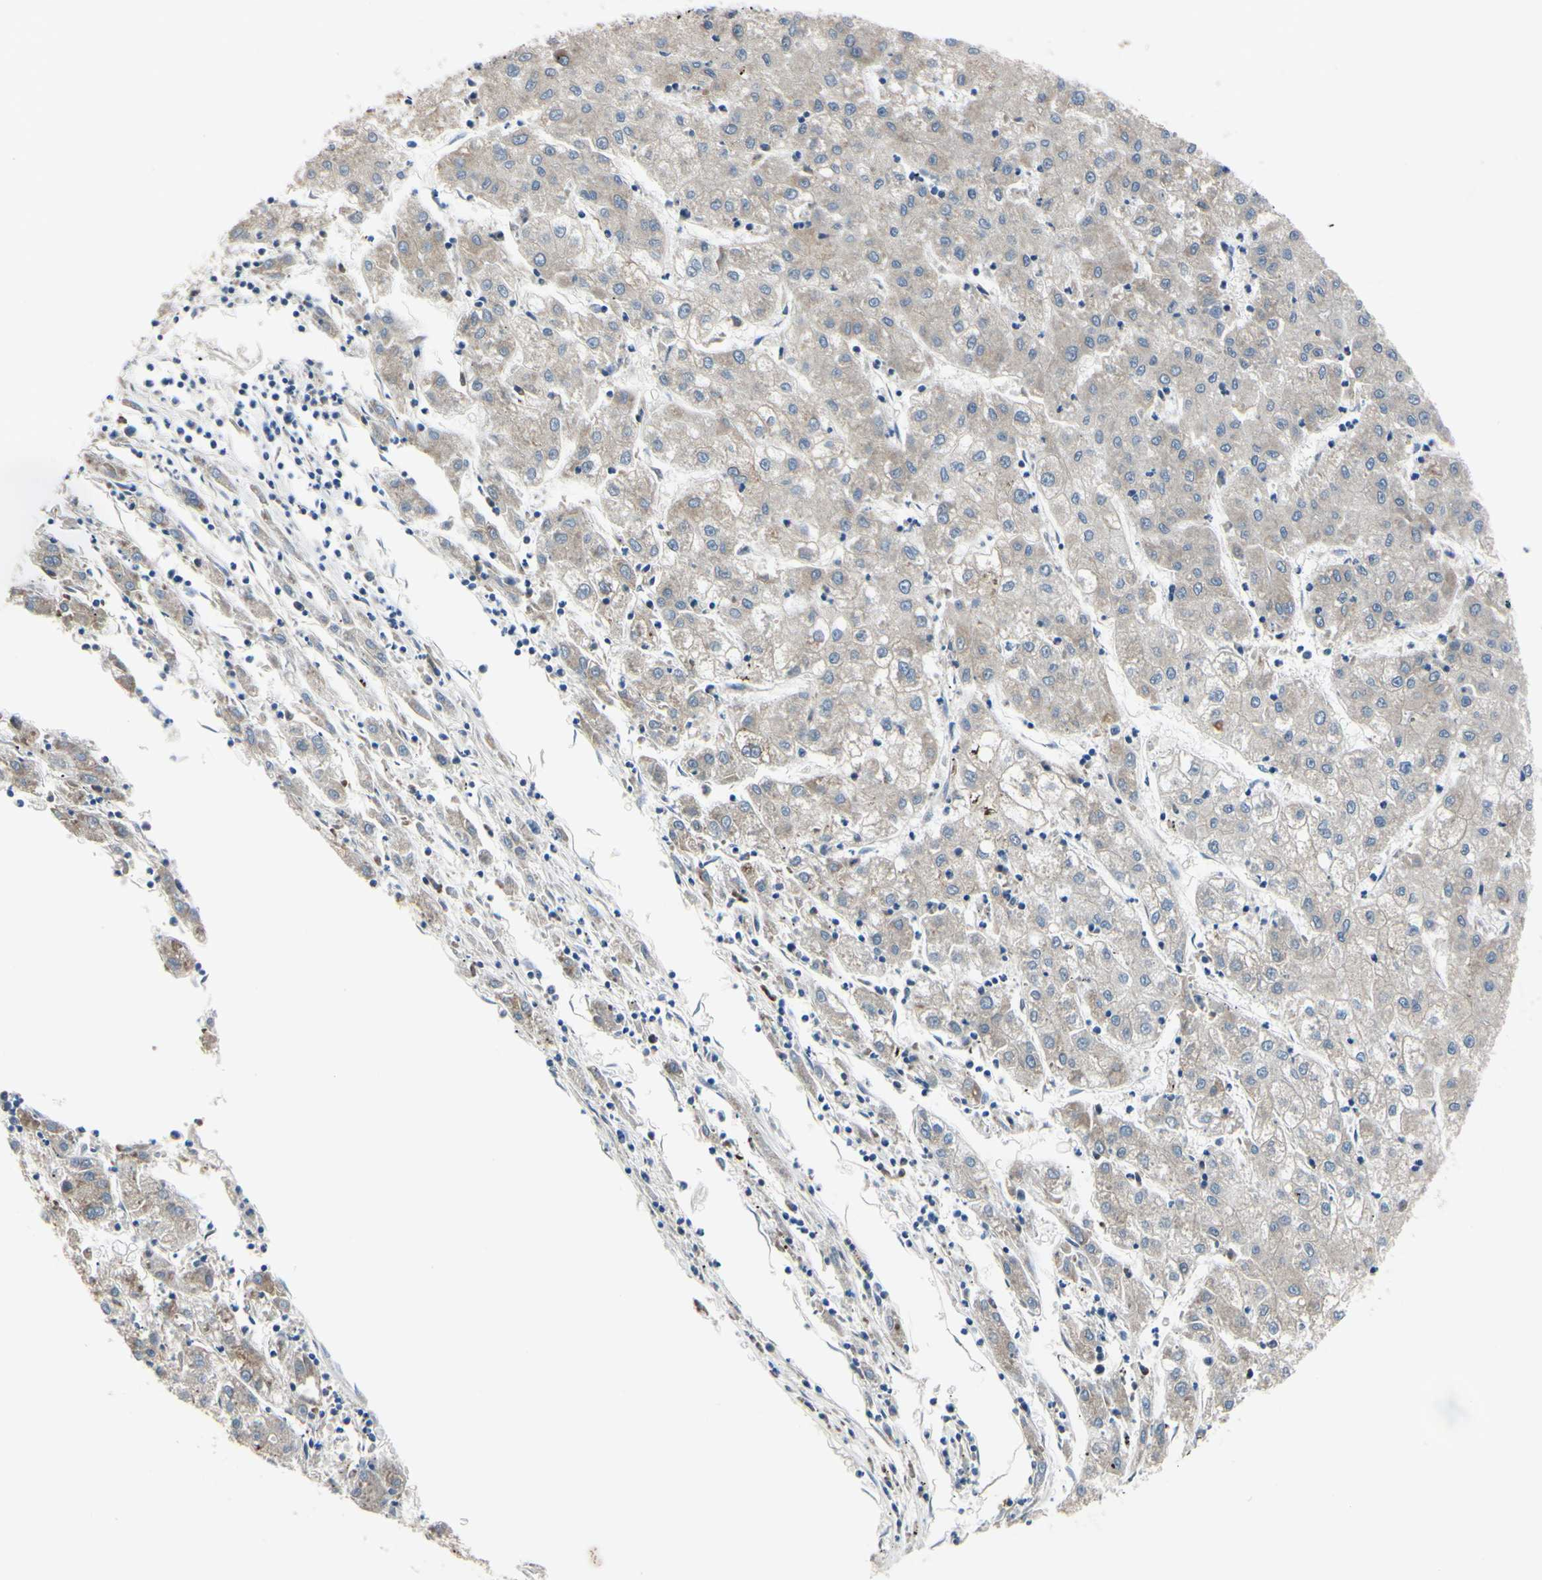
{"staining": {"intensity": "weak", "quantity": "<25%", "location": "cytoplasmic/membranous"}, "tissue": "liver cancer", "cell_type": "Tumor cells", "image_type": "cancer", "snomed": [{"axis": "morphology", "description": "Carcinoma, Hepatocellular, NOS"}, {"axis": "topography", "description": "Liver"}], "caption": "An immunohistochemistry micrograph of liver cancer (hepatocellular carcinoma) is shown. There is no staining in tumor cells of liver cancer (hepatocellular carcinoma).", "gene": "XIAP", "patient": {"sex": "male", "age": 72}}